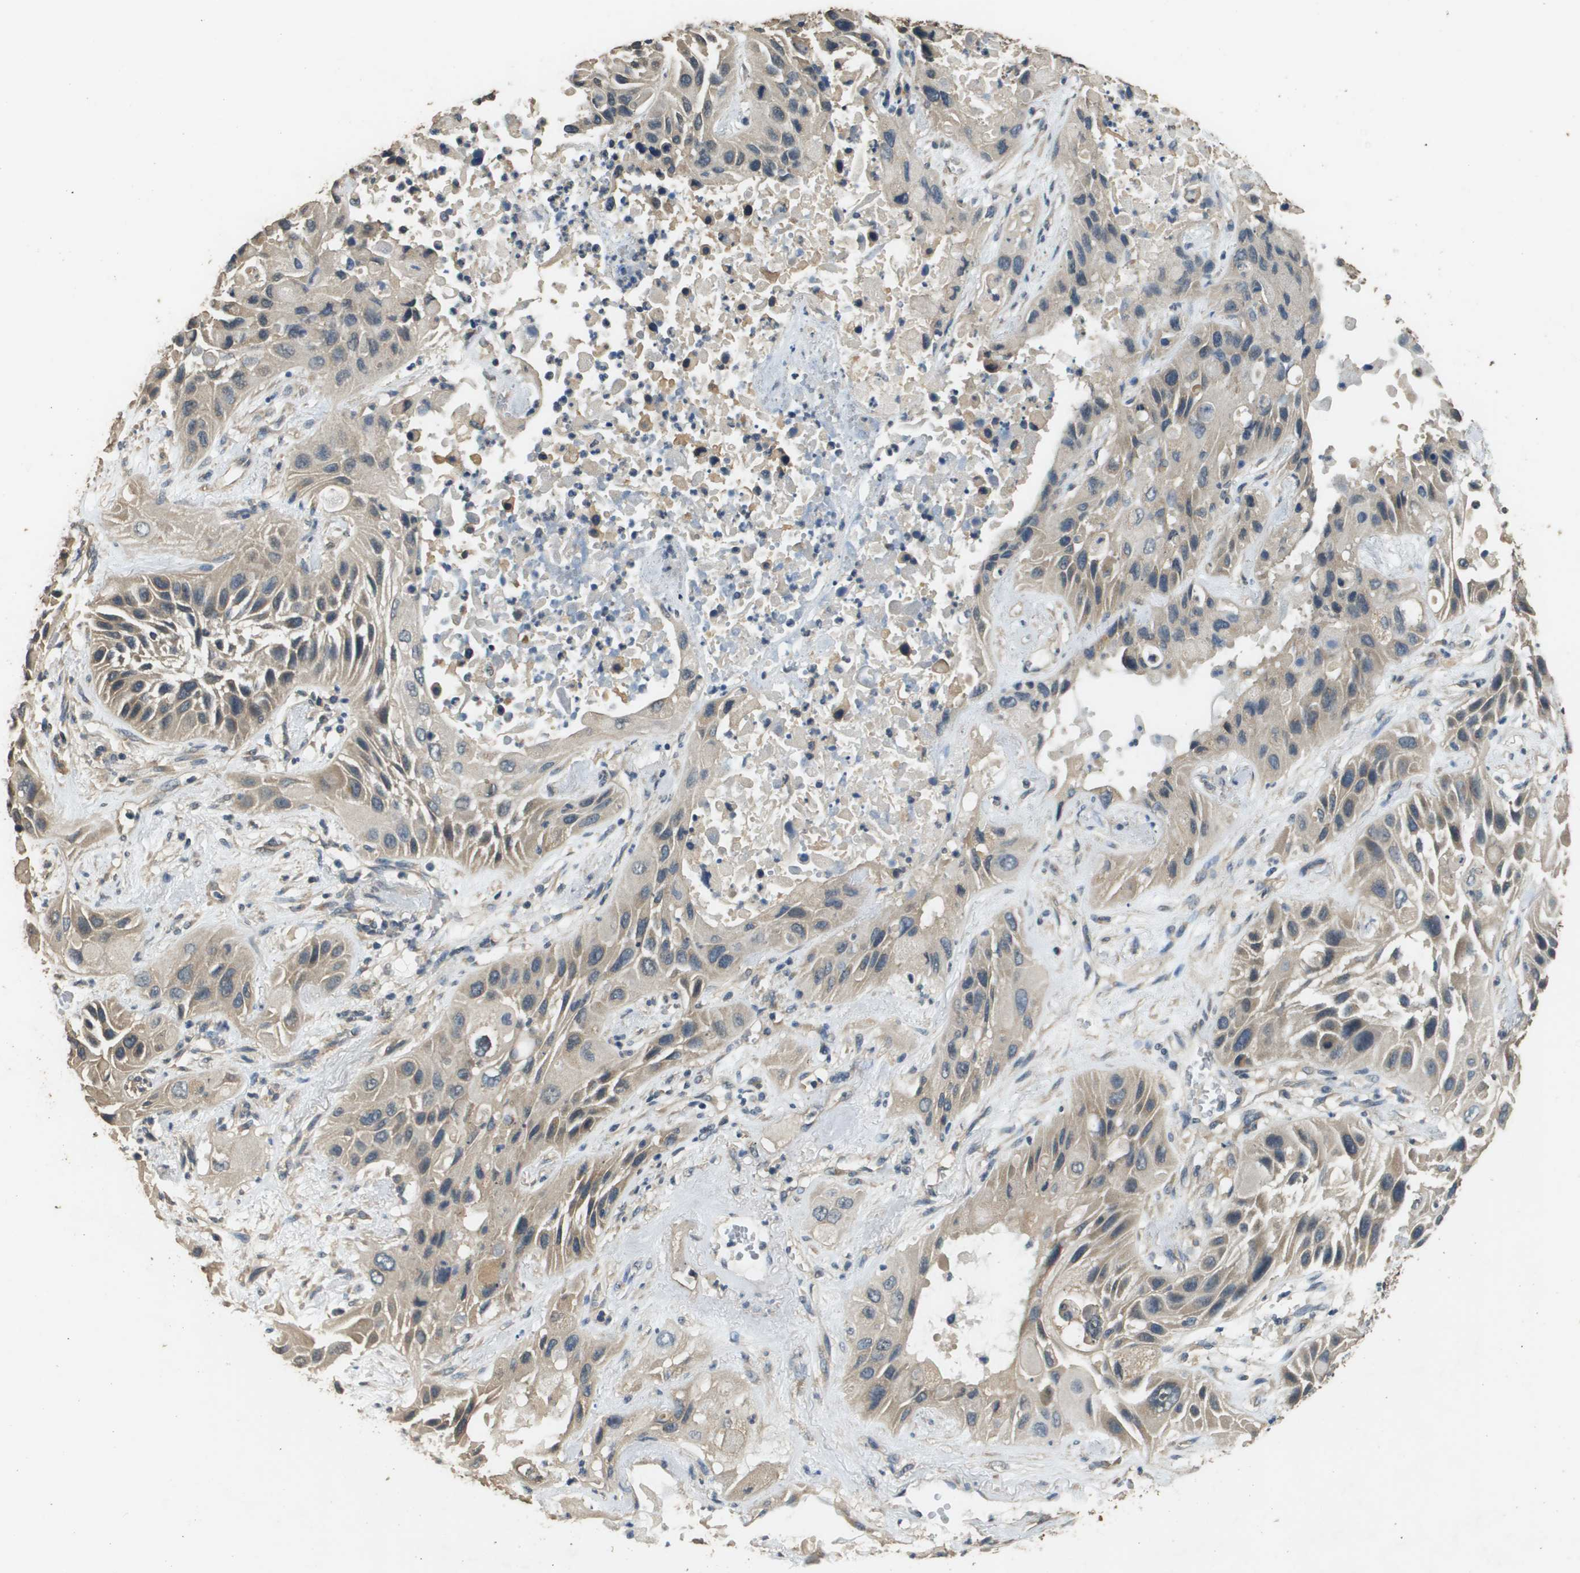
{"staining": {"intensity": "weak", "quantity": ">75%", "location": "cytoplasmic/membranous"}, "tissue": "lung cancer", "cell_type": "Tumor cells", "image_type": "cancer", "snomed": [{"axis": "morphology", "description": "Squamous cell carcinoma, NOS"}, {"axis": "topography", "description": "Lung"}], "caption": "Immunohistochemical staining of human lung cancer (squamous cell carcinoma) displays weak cytoplasmic/membranous protein staining in about >75% of tumor cells.", "gene": "RAB6B", "patient": {"sex": "female", "age": 76}}